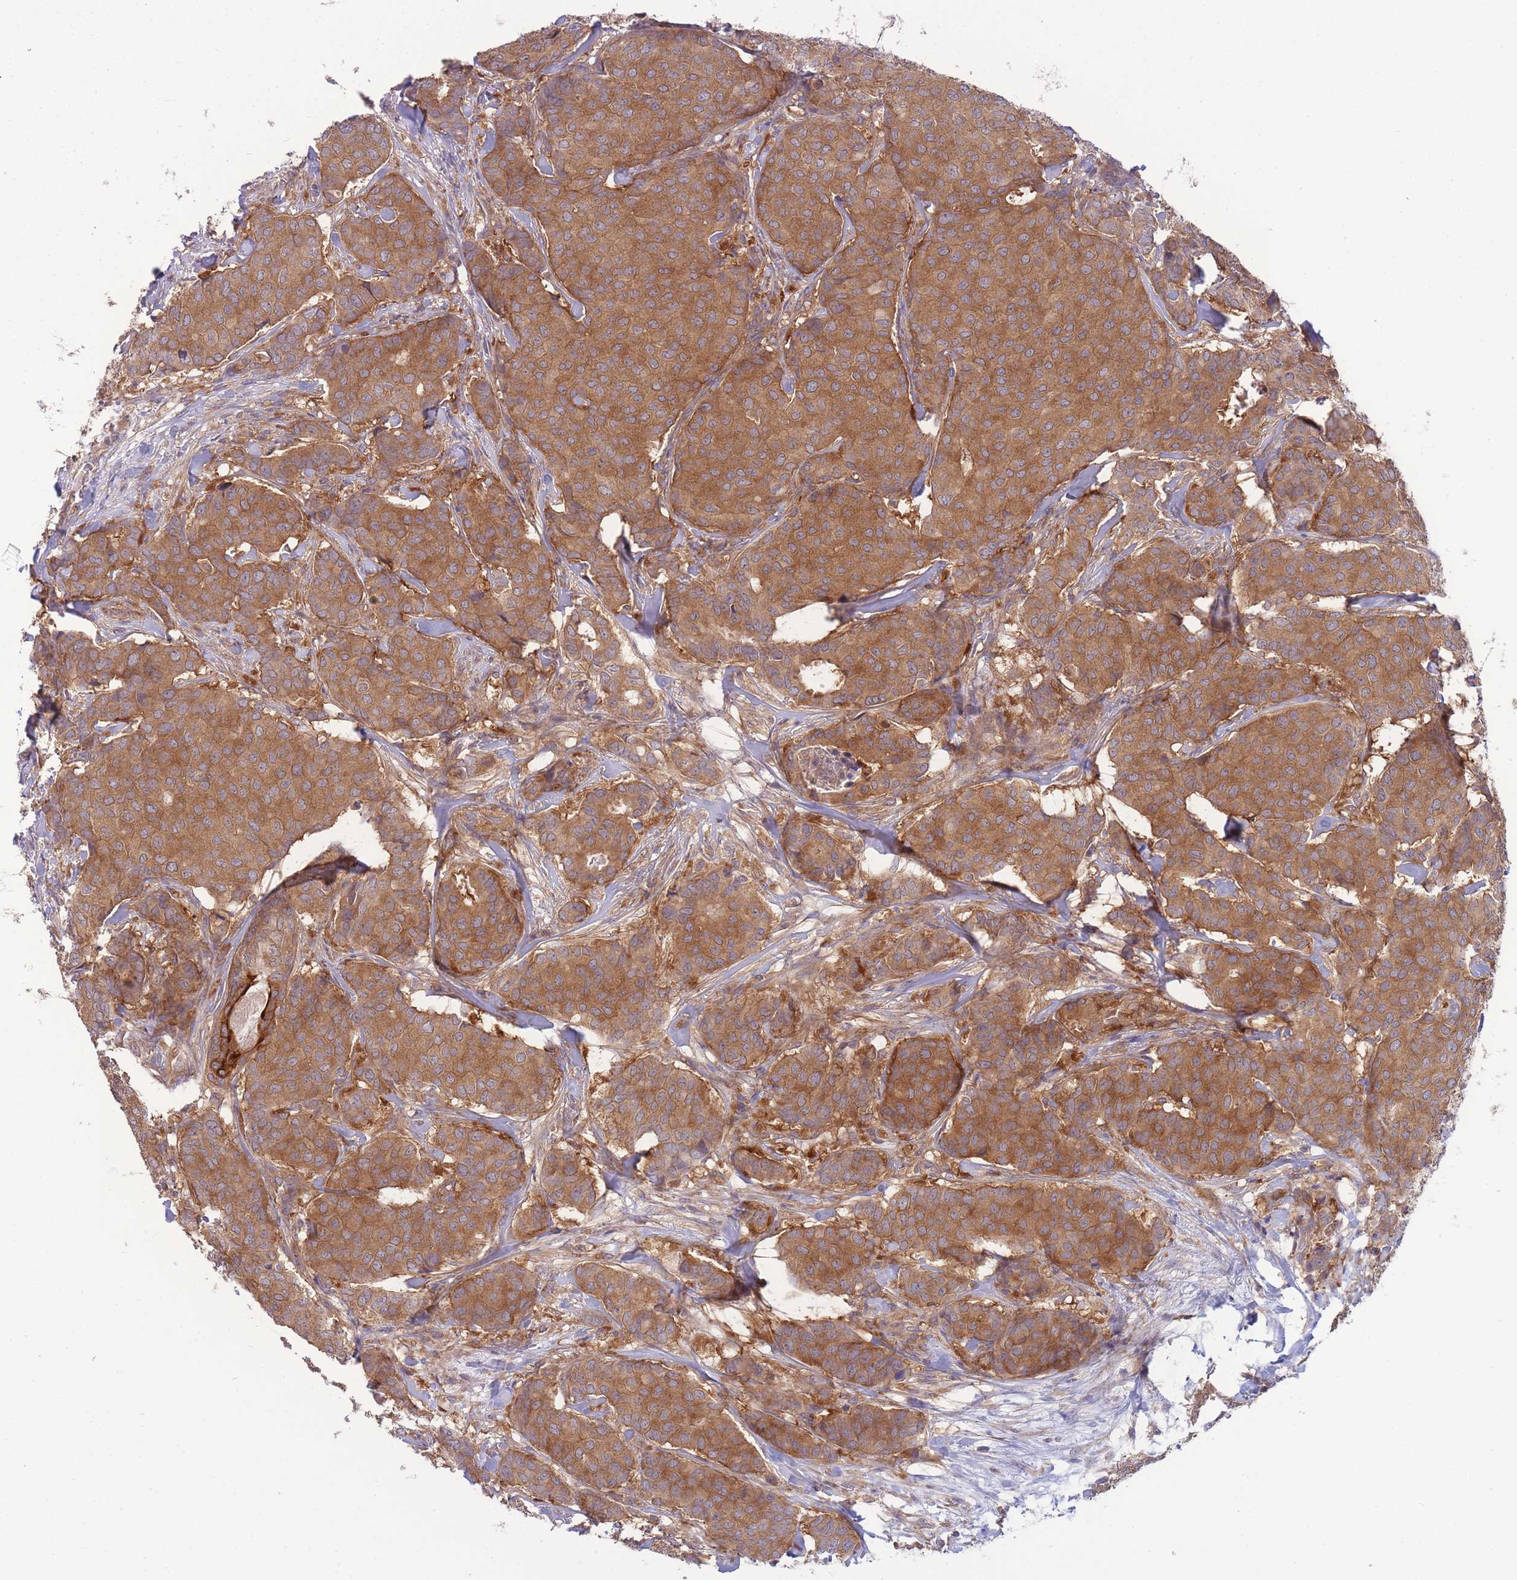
{"staining": {"intensity": "moderate", "quantity": ">75%", "location": "cytoplasmic/membranous"}, "tissue": "breast cancer", "cell_type": "Tumor cells", "image_type": "cancer", "snomed": [{"axis": "morphology", "description": "Duct carcinoma"}, {"axis": "topography", "description": "Breast"}], "caption": "Moderate cytoplasmic/membranous positivity is identified in about >75% of tumor cells in intraductal carcinoma (breast). The protein of interest is stained brown, and the nuclei are stained in blue (DAB IHC with brightfield microscopy, high magnification).", "gene": "PFDN6", "patient": {"sex": "female", "age": 75}}